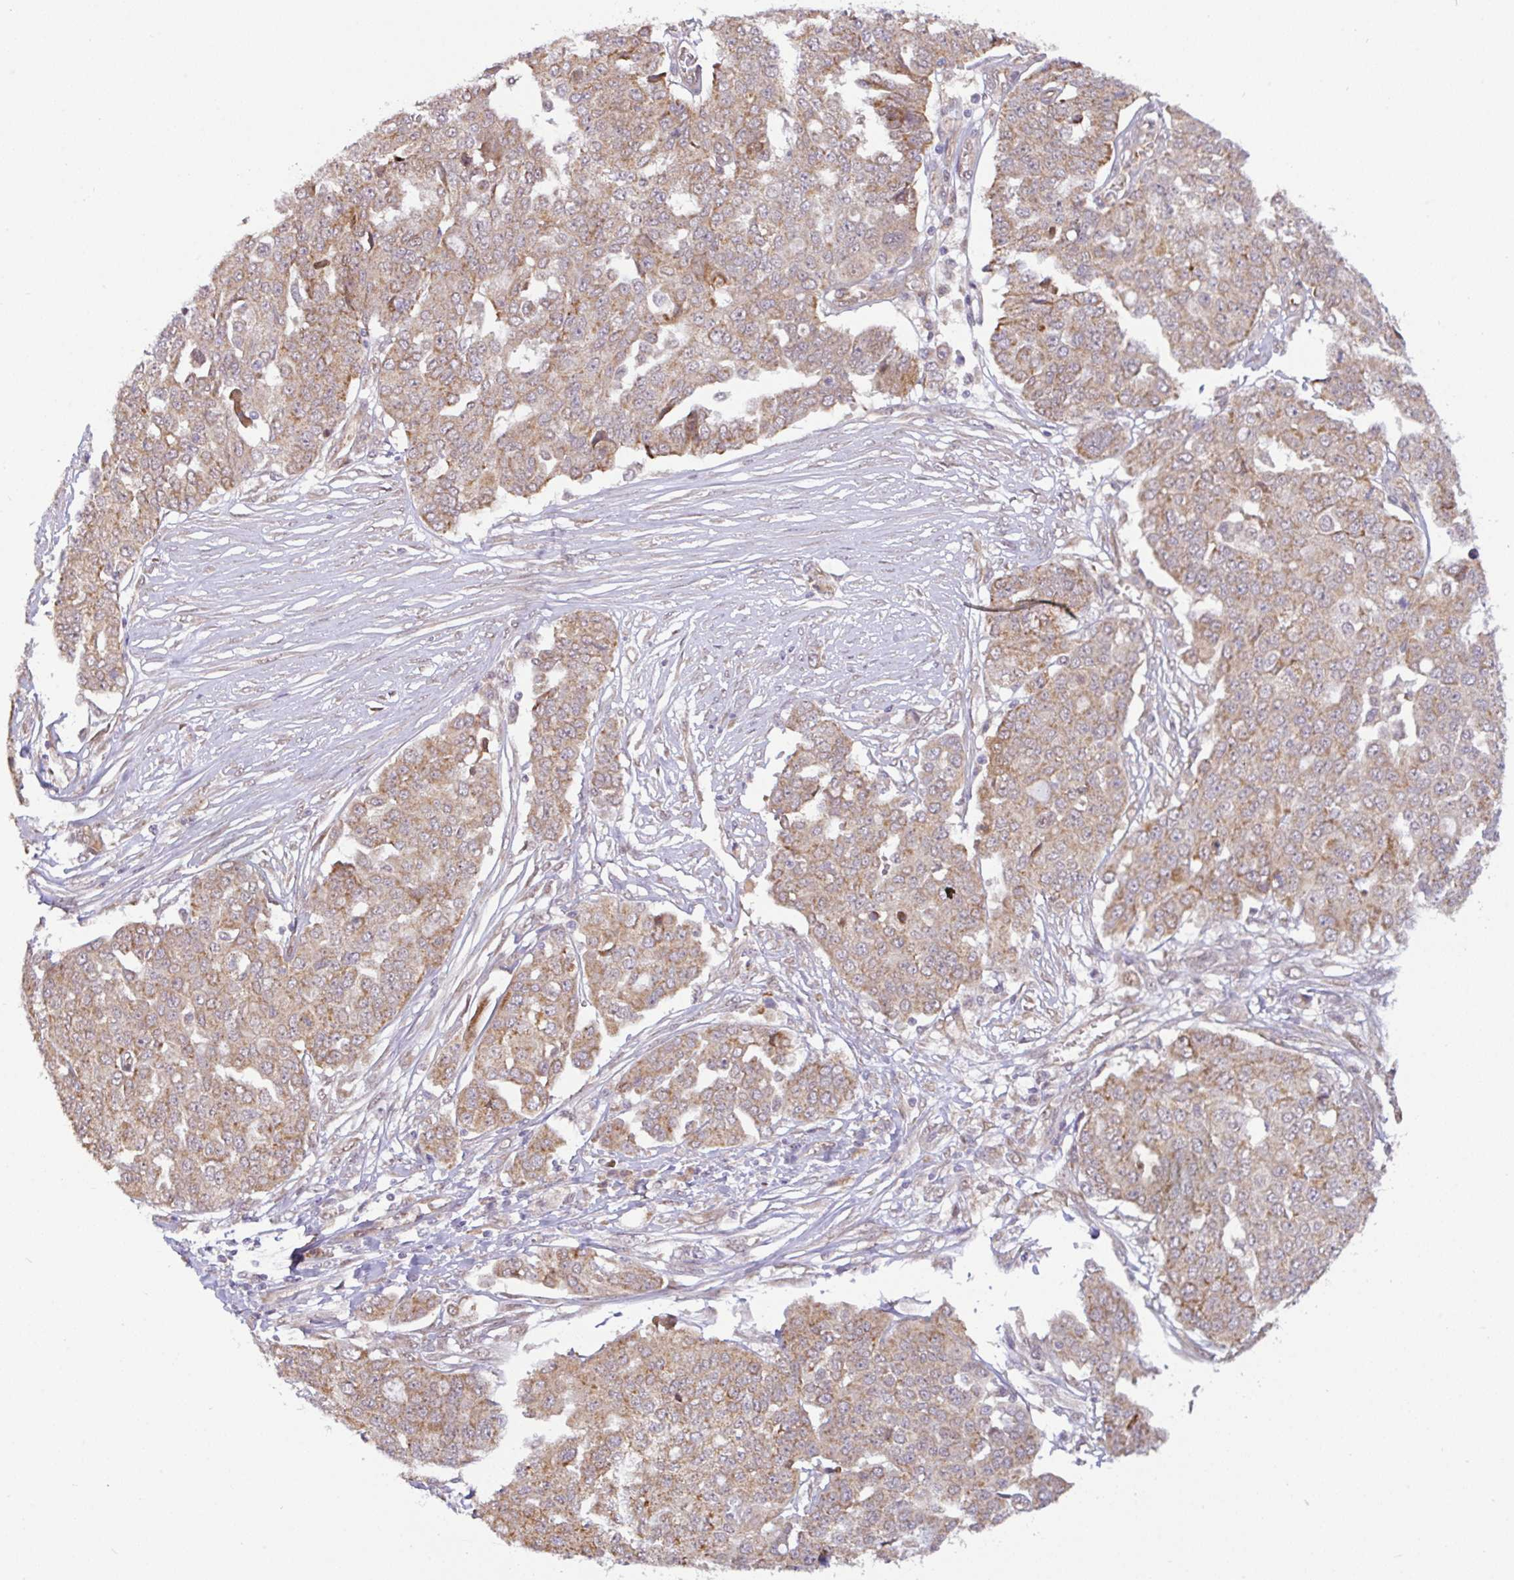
{"staining": {"intensity": "weak", "quantity": ">75%", "location": "cytoplasmic/membranous"}, "tissue": "ovarian cancer", "cell_type": "Tumor cells", "image_type": "cancer", "snomed": [{"axis": "morphology", "description": "Cystadenocarcinoma, serous, NOS"}, {"axis": "topography", "description": "Soft tissue"}, {"axis": "topography", "description": "Ovary"}], "caption": "Ovarian cancer was stained to show a protein in brown. There is low levels of weak cytoplasmic/membranous positivity in approximately >75% of tumor cells.", "gene": "DLEU7", "patient": {"sex": "female", "age": 57}}